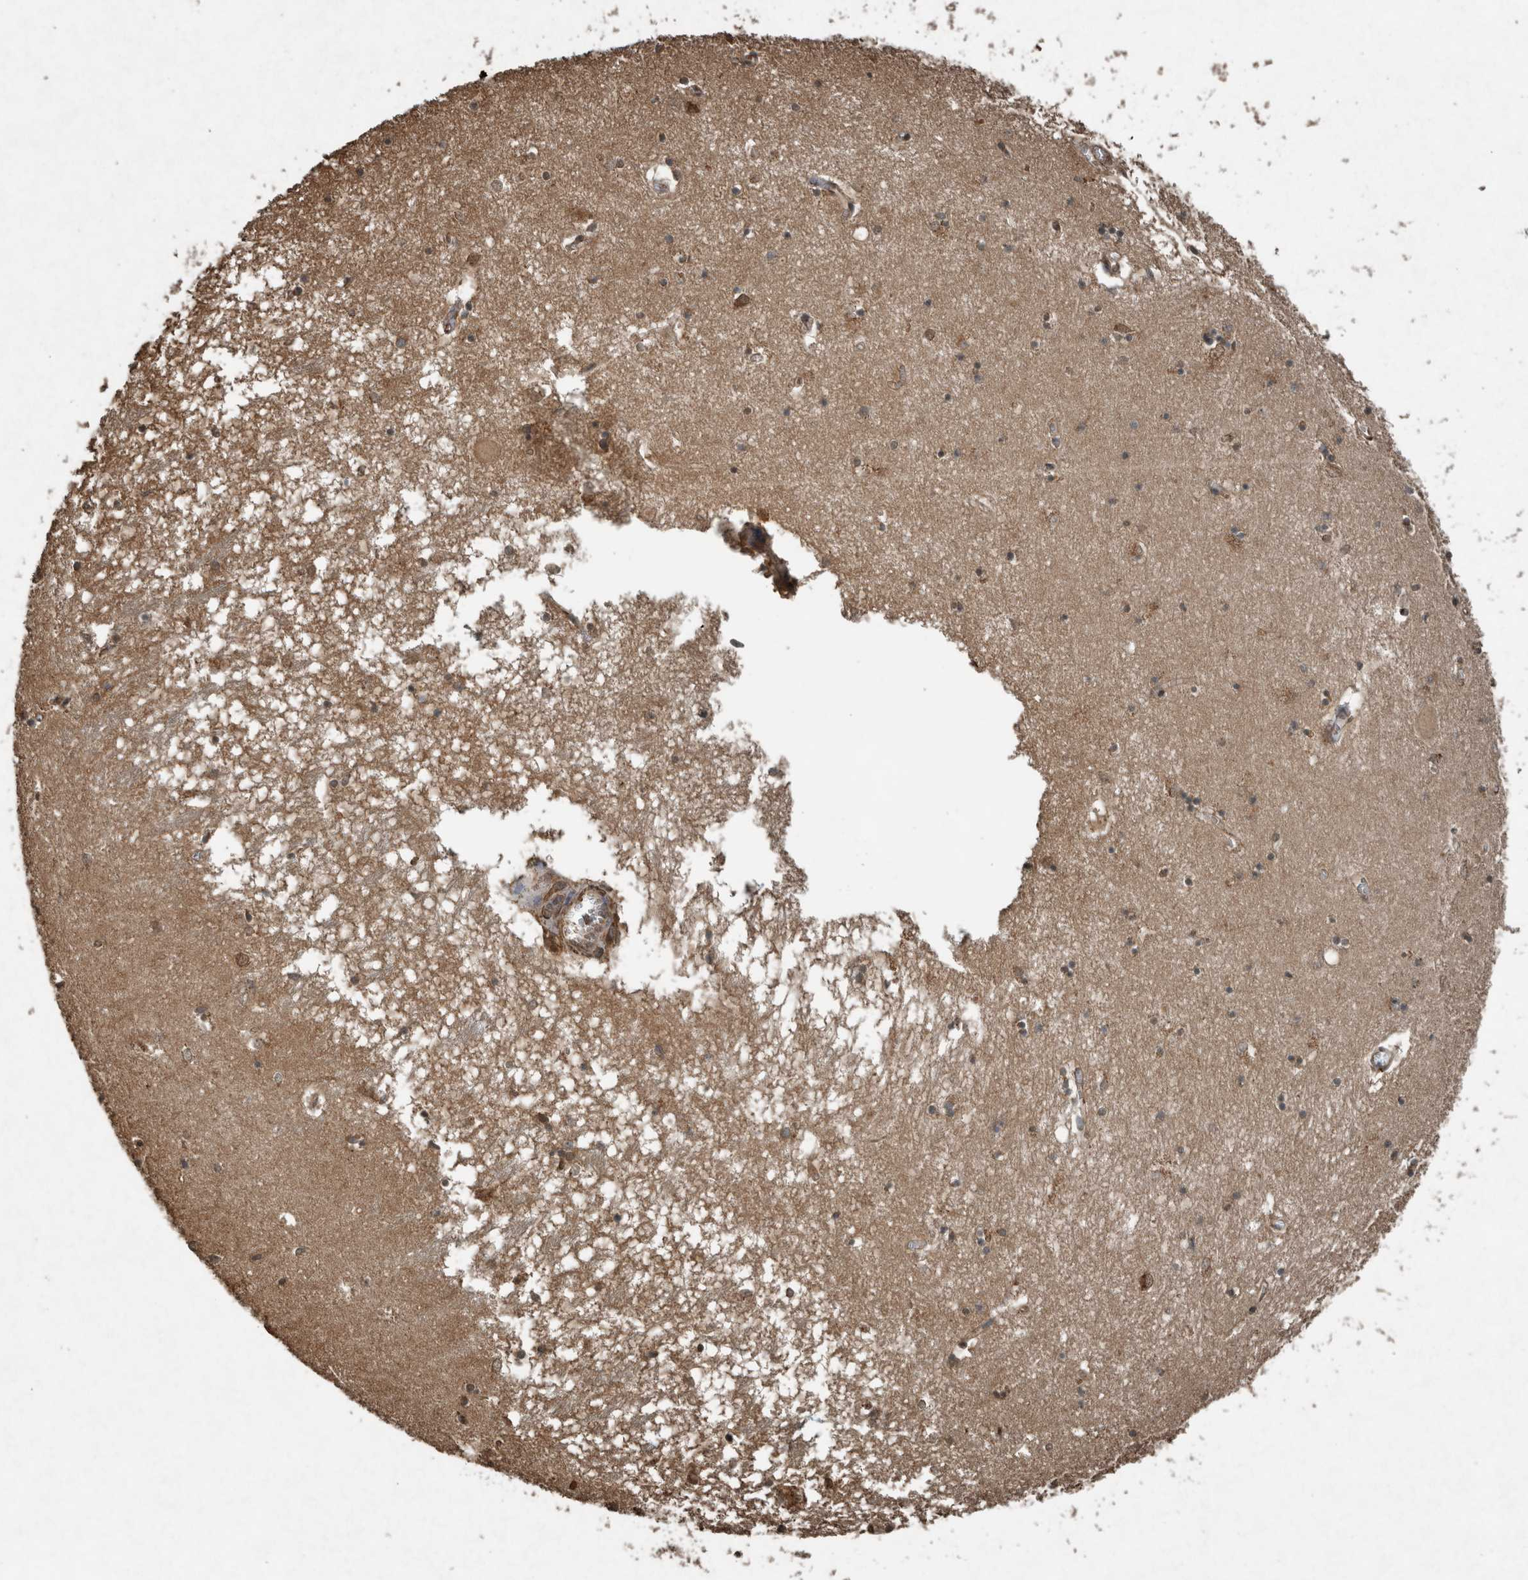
{"staining": {"intensity": "moderate", "quantity": ">75%", "location": "cytoplasmic/membranous,nuclear"}, "tissue": "hippocampus", "cell_type": "Glial cells", "image_type": "normal", "snomed": [{"axis": "morphology", "description": "Normal tissue, NOS"}, {"axis": "topography", "description": "Hippocampus"}], "caption": "Moderate cytoplasmic/membranous,nuclear staining for a protein is seen in approximately >75% of glial cells of normal hippocampus using IHC.", "gene": "ARHGEF12", "patient": {"sex": "male", "age": 70}}